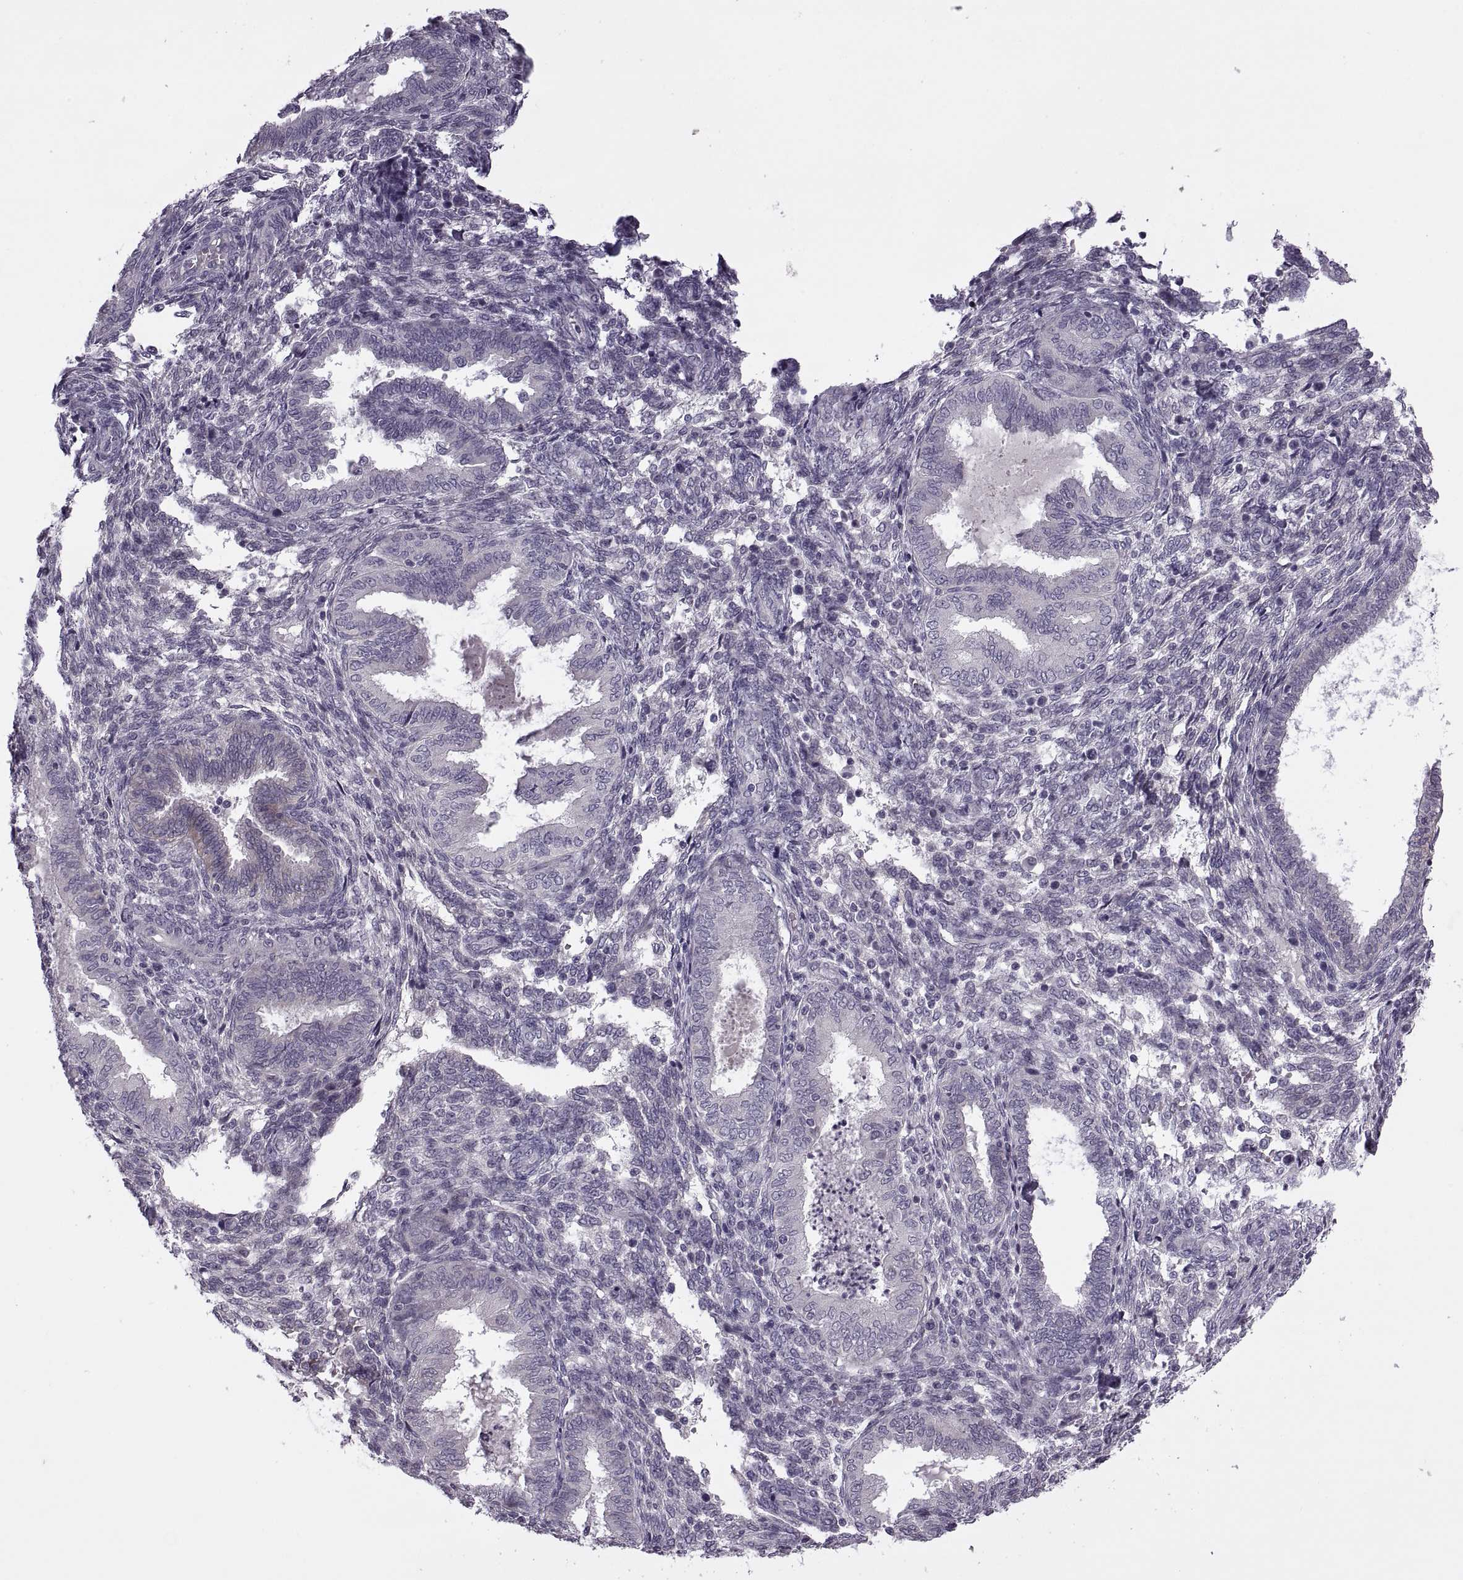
{"staining": {"intensity": "negative", "quantity": "none", "location": "none"}, "tissue": "endometrium", "cell_type": "Cells in endometrial stroma", "image_type": "normal", "snomed": [{"axis": "morphology", "description": "Normal tissue, NOS"}, {"axis": "topography", "description": "Endometrium"}], "caption": "IHC of unremarkable endometrium displays no positivity in cells in endometrial stroma. (Stains: DAB immunohistochemistry with hematoxylin counter stain, Microscopy: brightfield microscopy at high magnification).", "gene": "RIPK4", "patient": {"sex": "female", "age": 42}}